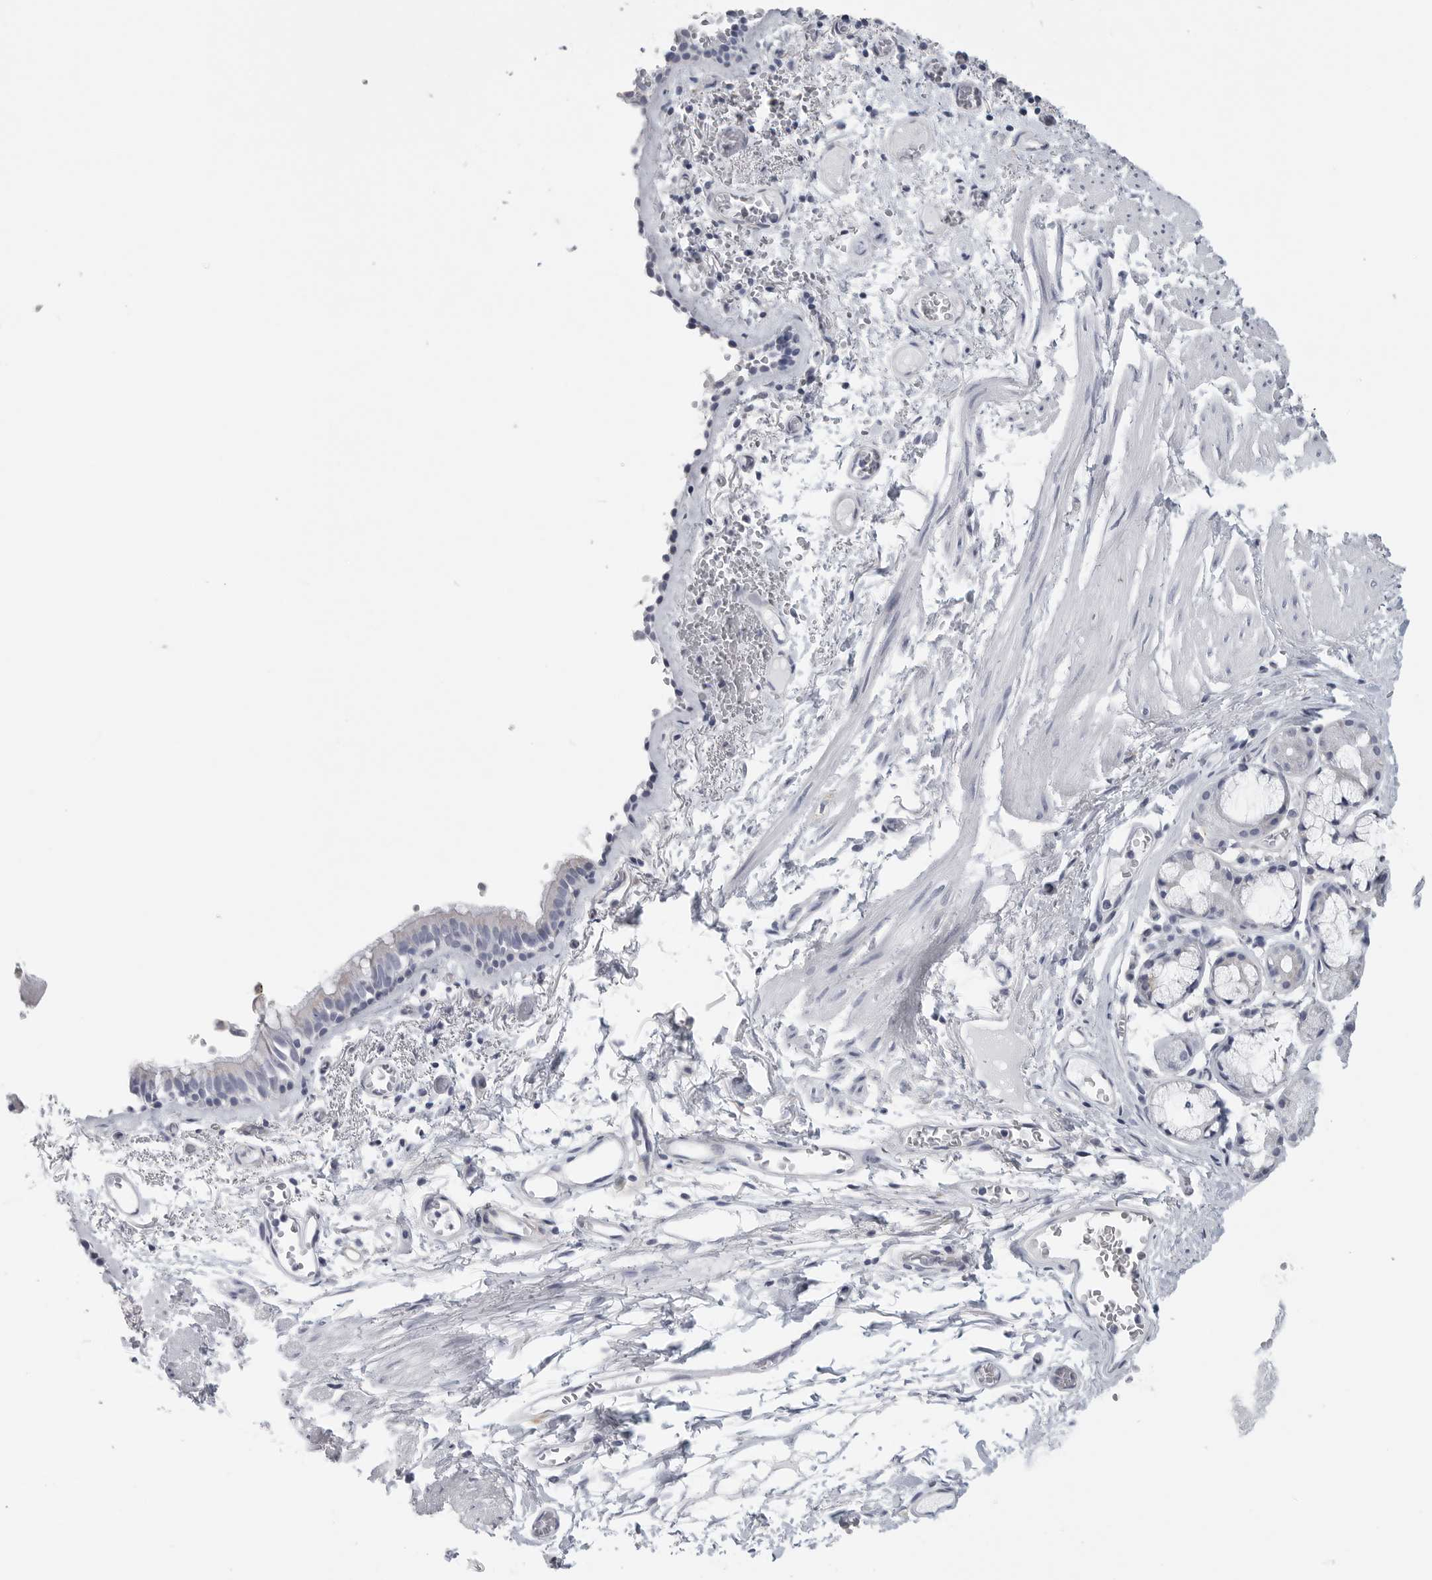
{"staining": {"intensity": "negative", "quantity": "none", "location": "none"}, "tissue": "bronchus", "cell_type": "Respiratory epithelial cells", "image_type": "normal", "snomed": [{"axis": "morphology", "description": "Normal tissue, NOS"}, {"axis": "topography", "description": "Bronchus"}, {"axis": "topography", "description": "Lung"}], "caption": "Micrograph shows no protein positivity in respiratory epithelial cells of unremarkable bronchus. Brightfield microscopy of IHC stained with DAB (brown) and hematoxylin (blue), captured at high magnification.", "gene": "TNR", "patient": {"sex": "male", "age": 56}}